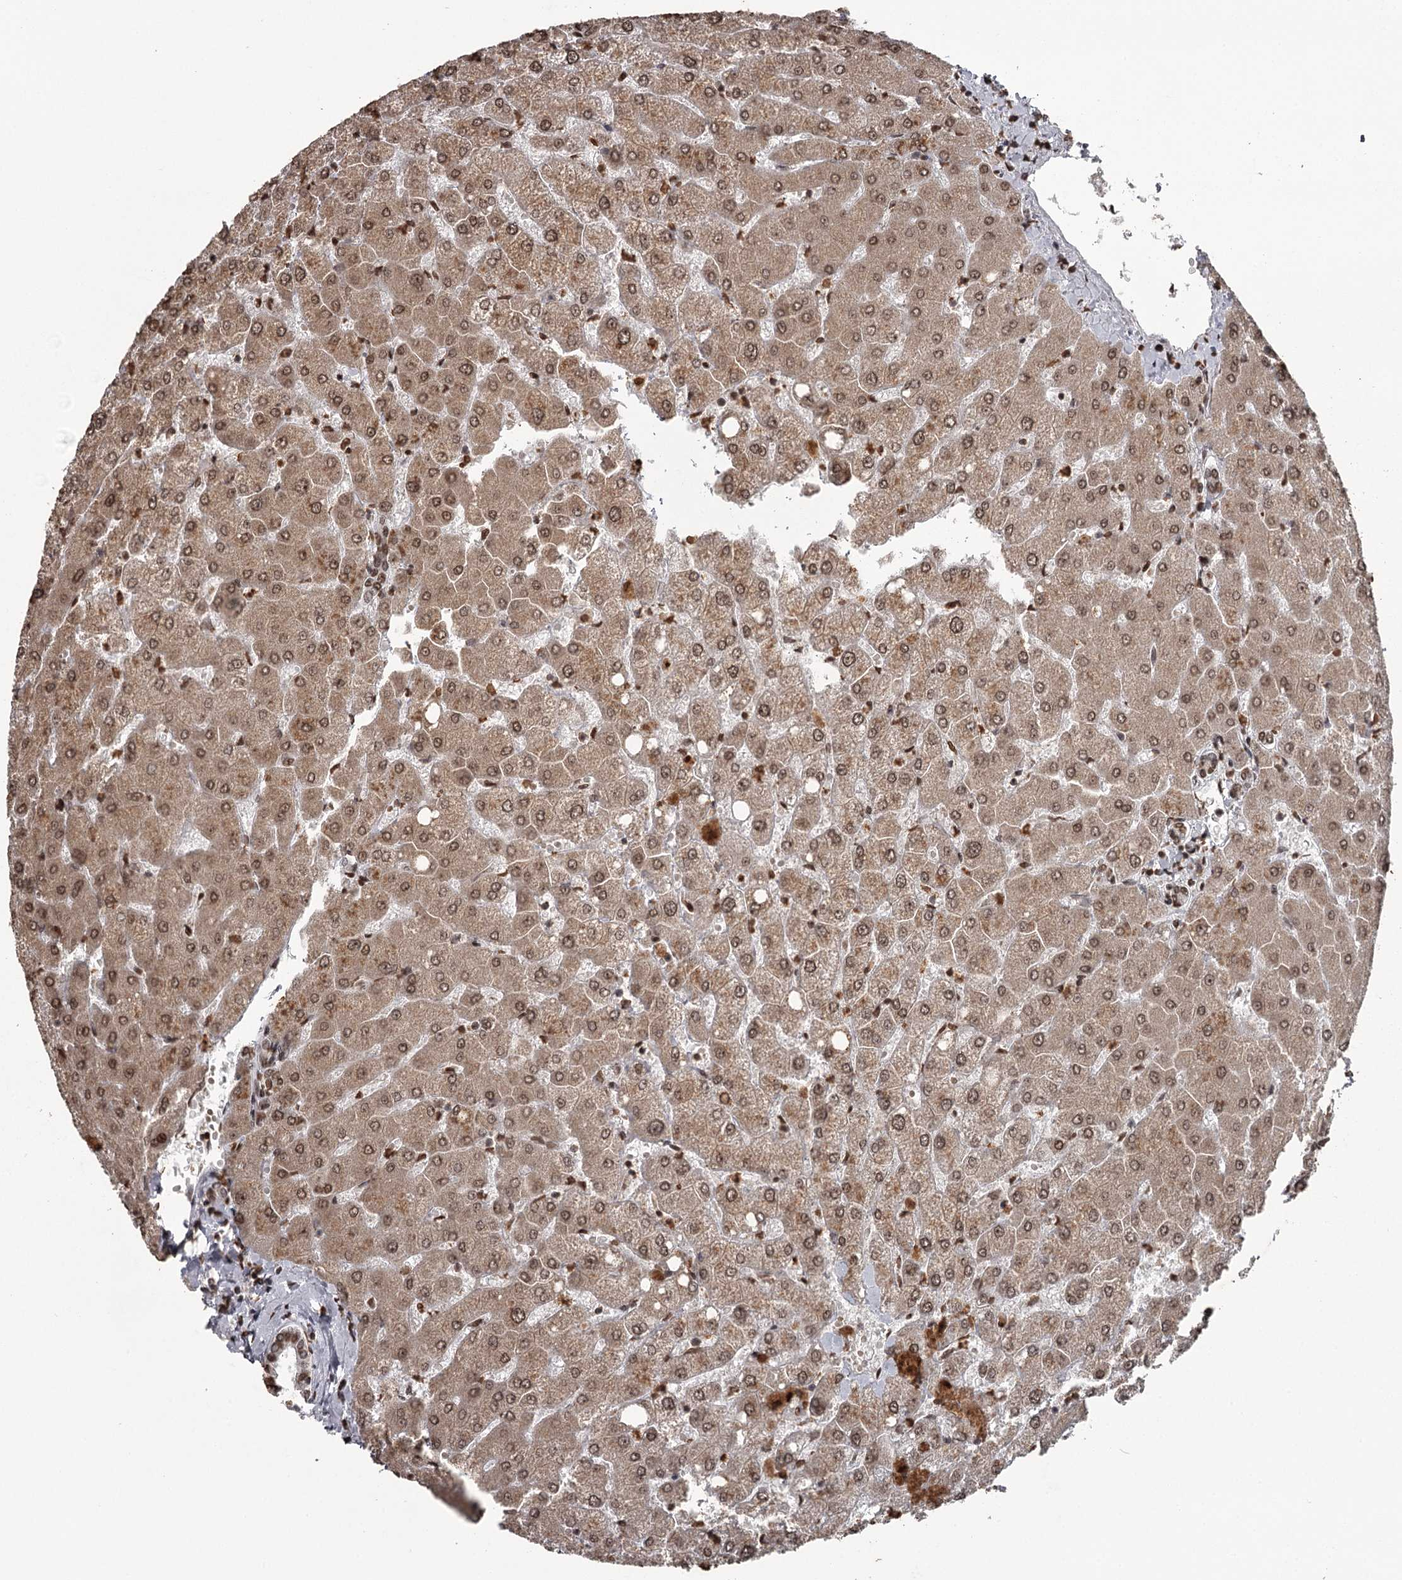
{"staining": {"intensity": "moderate", "quantity": ">75%", "location": "nuclear"}, "tissue": "liver", "cell_type": "Cholangiocytes", "image_type": "normal", "snomed": [{"axis": "morphology", "description": "Normal tissue, NOS"}, {"axis": "topography", "description": "Liver"}], "caption": "Protein analysis of normal liver shows moderate nuclear expression in about >75% of cholangiocytes.", "gene": "THYN1", "patient": {"sex": "female", "age": 54}}